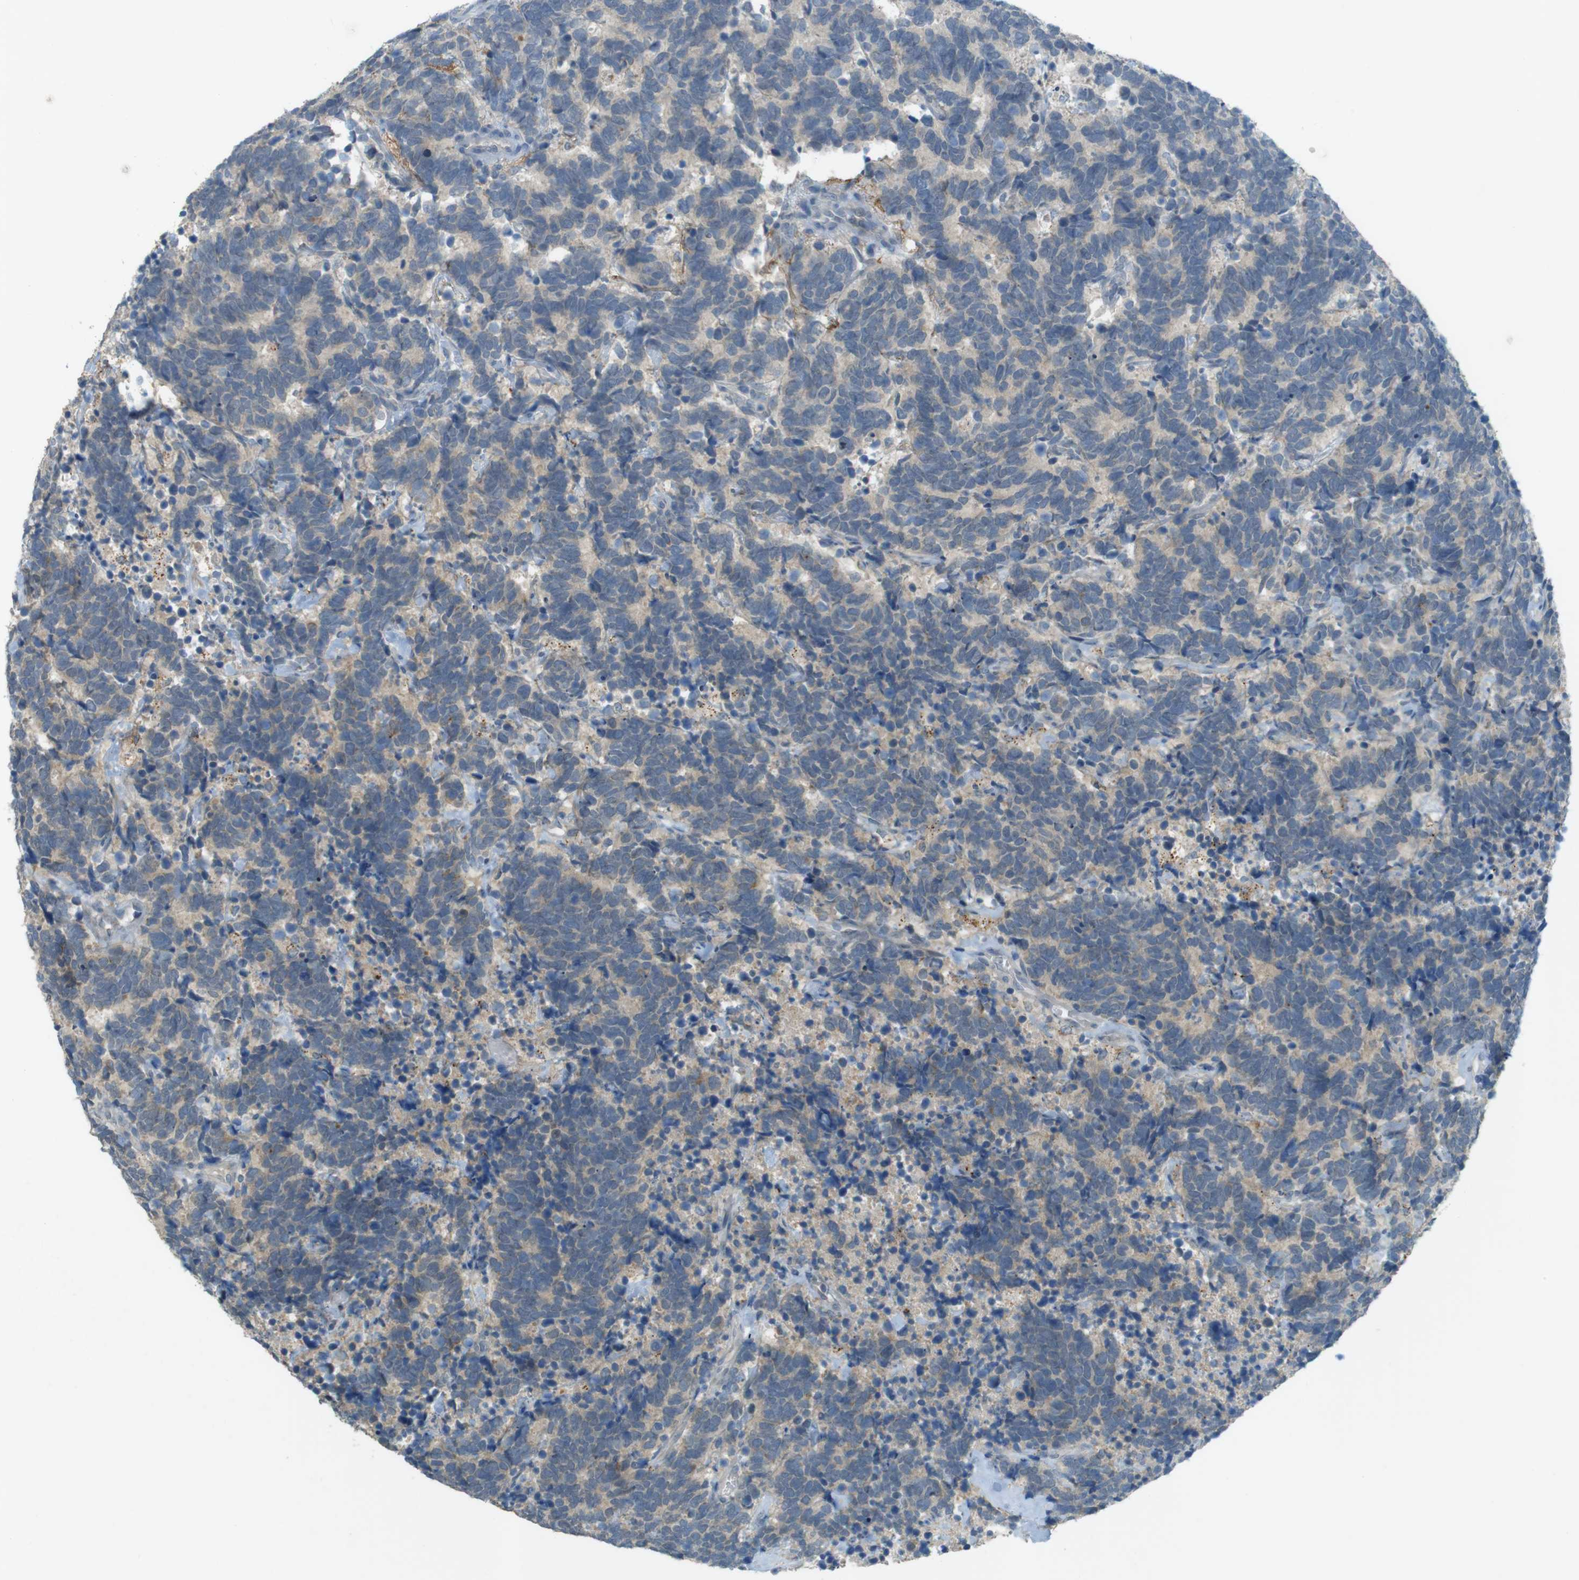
{"staining": {"intensity": "weak", "quantity": ">75%", "location": "cytoplasmic/membranous"}, "tissue": "carcinoid", "cell_type": "Tumor cells", "image_type": "cancer", "snomed": [{"axis": "morphology", "description": "Carcinoma, NOS"}, {"axis": "morphology", "description": "Carcinoid, malignant, NOS"}, {"axis": "topography", "description": "Urinary bladder"}], "caption": "DAB immunohistochemical staining of human carcinoid displays weak cytoplasmic/membranous protein positivity in about >75% of tumor cells. The staining was performed using DAB (3,3'-diaminobenzidine), with brown indicating positive protein expression. Nuclei are stained blue with hematoxylin.", "gene": "UGT8", "patient": {"sex": "male", "age": 57}}